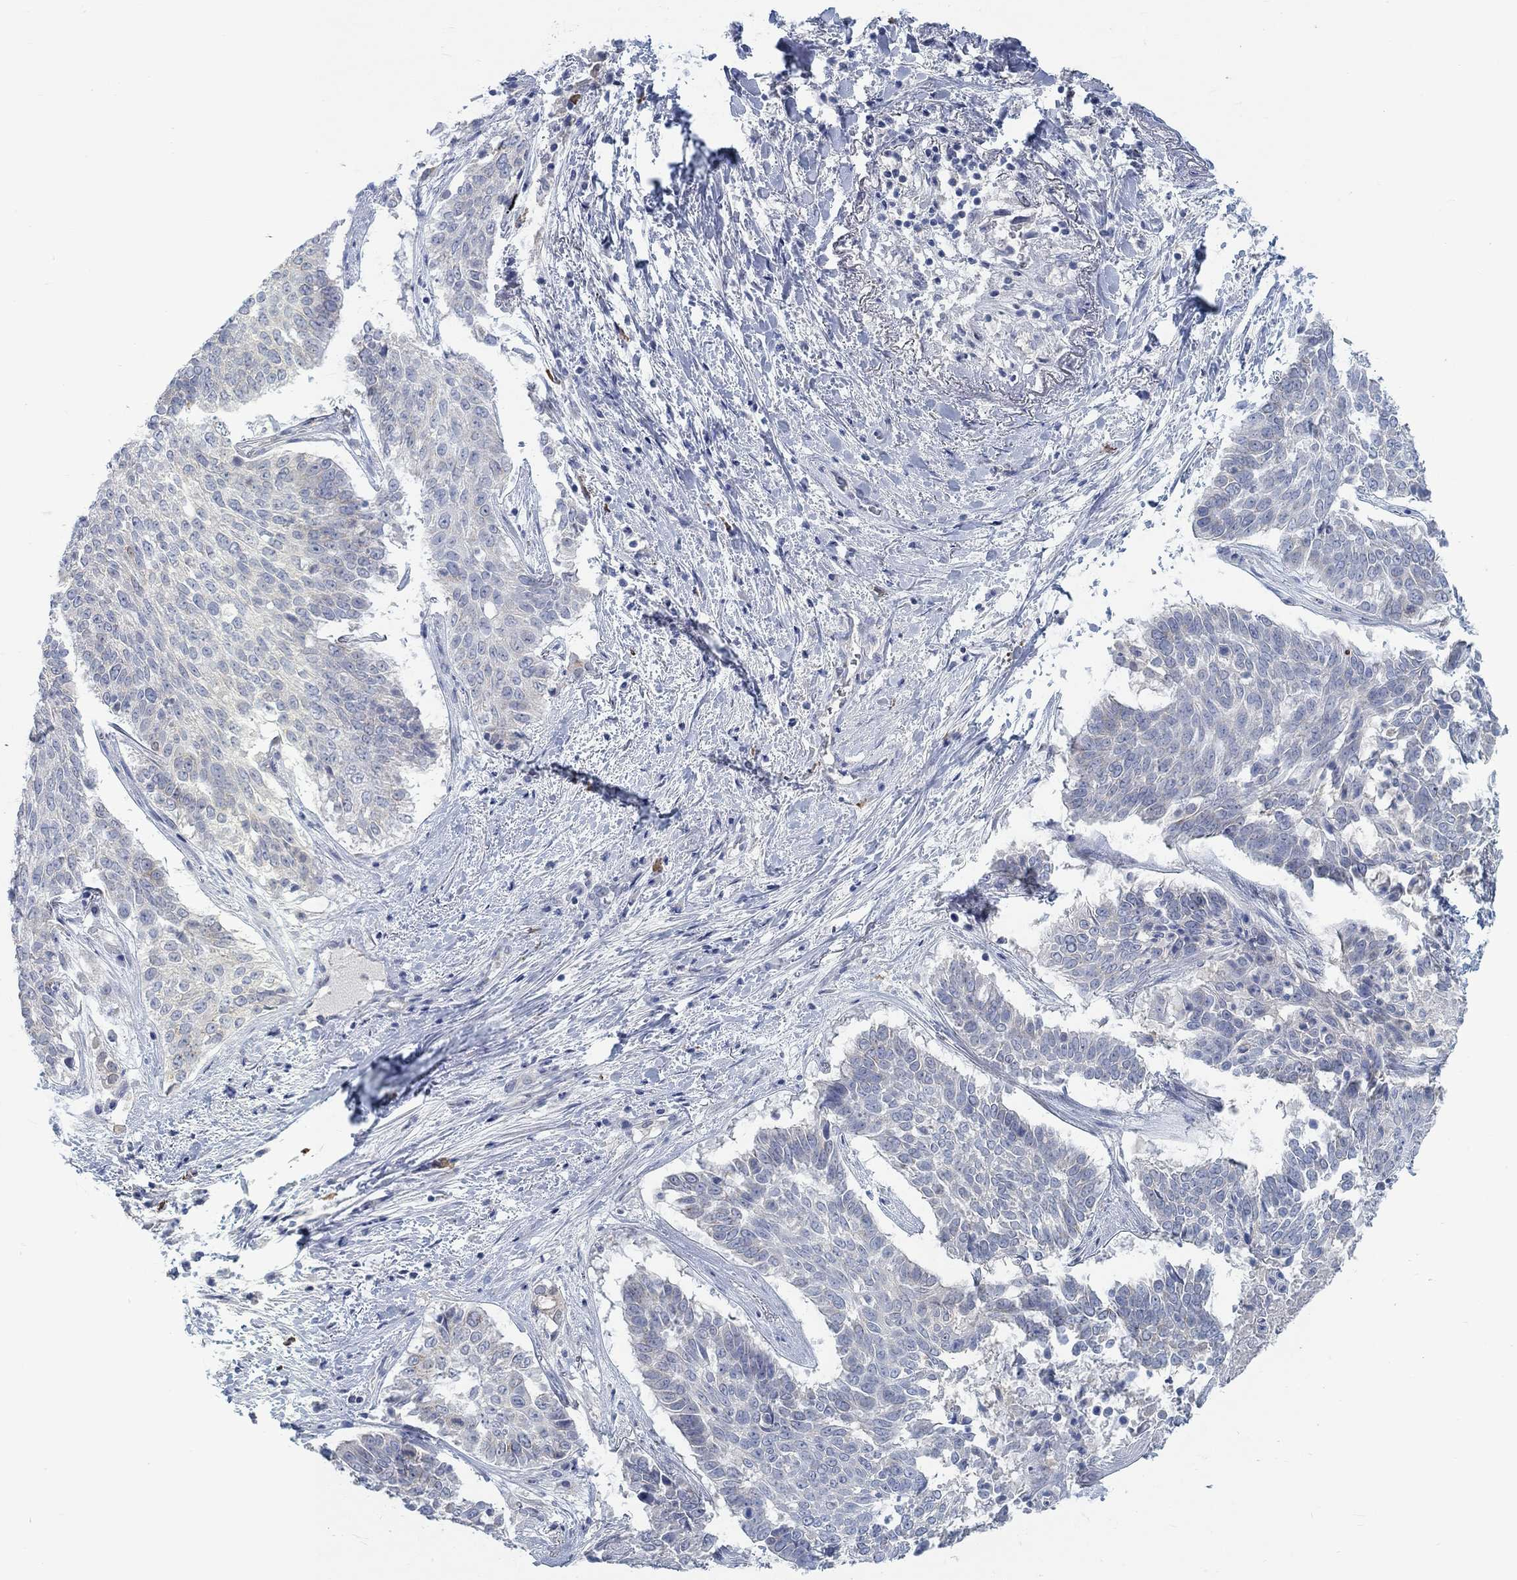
{"staining": {"intensity": "negative", "quantity": "none", "location": "none"}, "tissue": "lung cancer", "cell_type": "Tumor cells", "image_type": "cancer", "snomed": [{"axis": "morphology", "description": "Squamous cell carcinoma, NOS"}, {"axis": "topography", "description": "Lung"}], "caption": "This is an immunohistochemistry image of human squamous cell carcinoma (lung). There is no expression in tumor cells.", "gene": "TEKT4", "patient": {"sex": "male", "age": 64}}